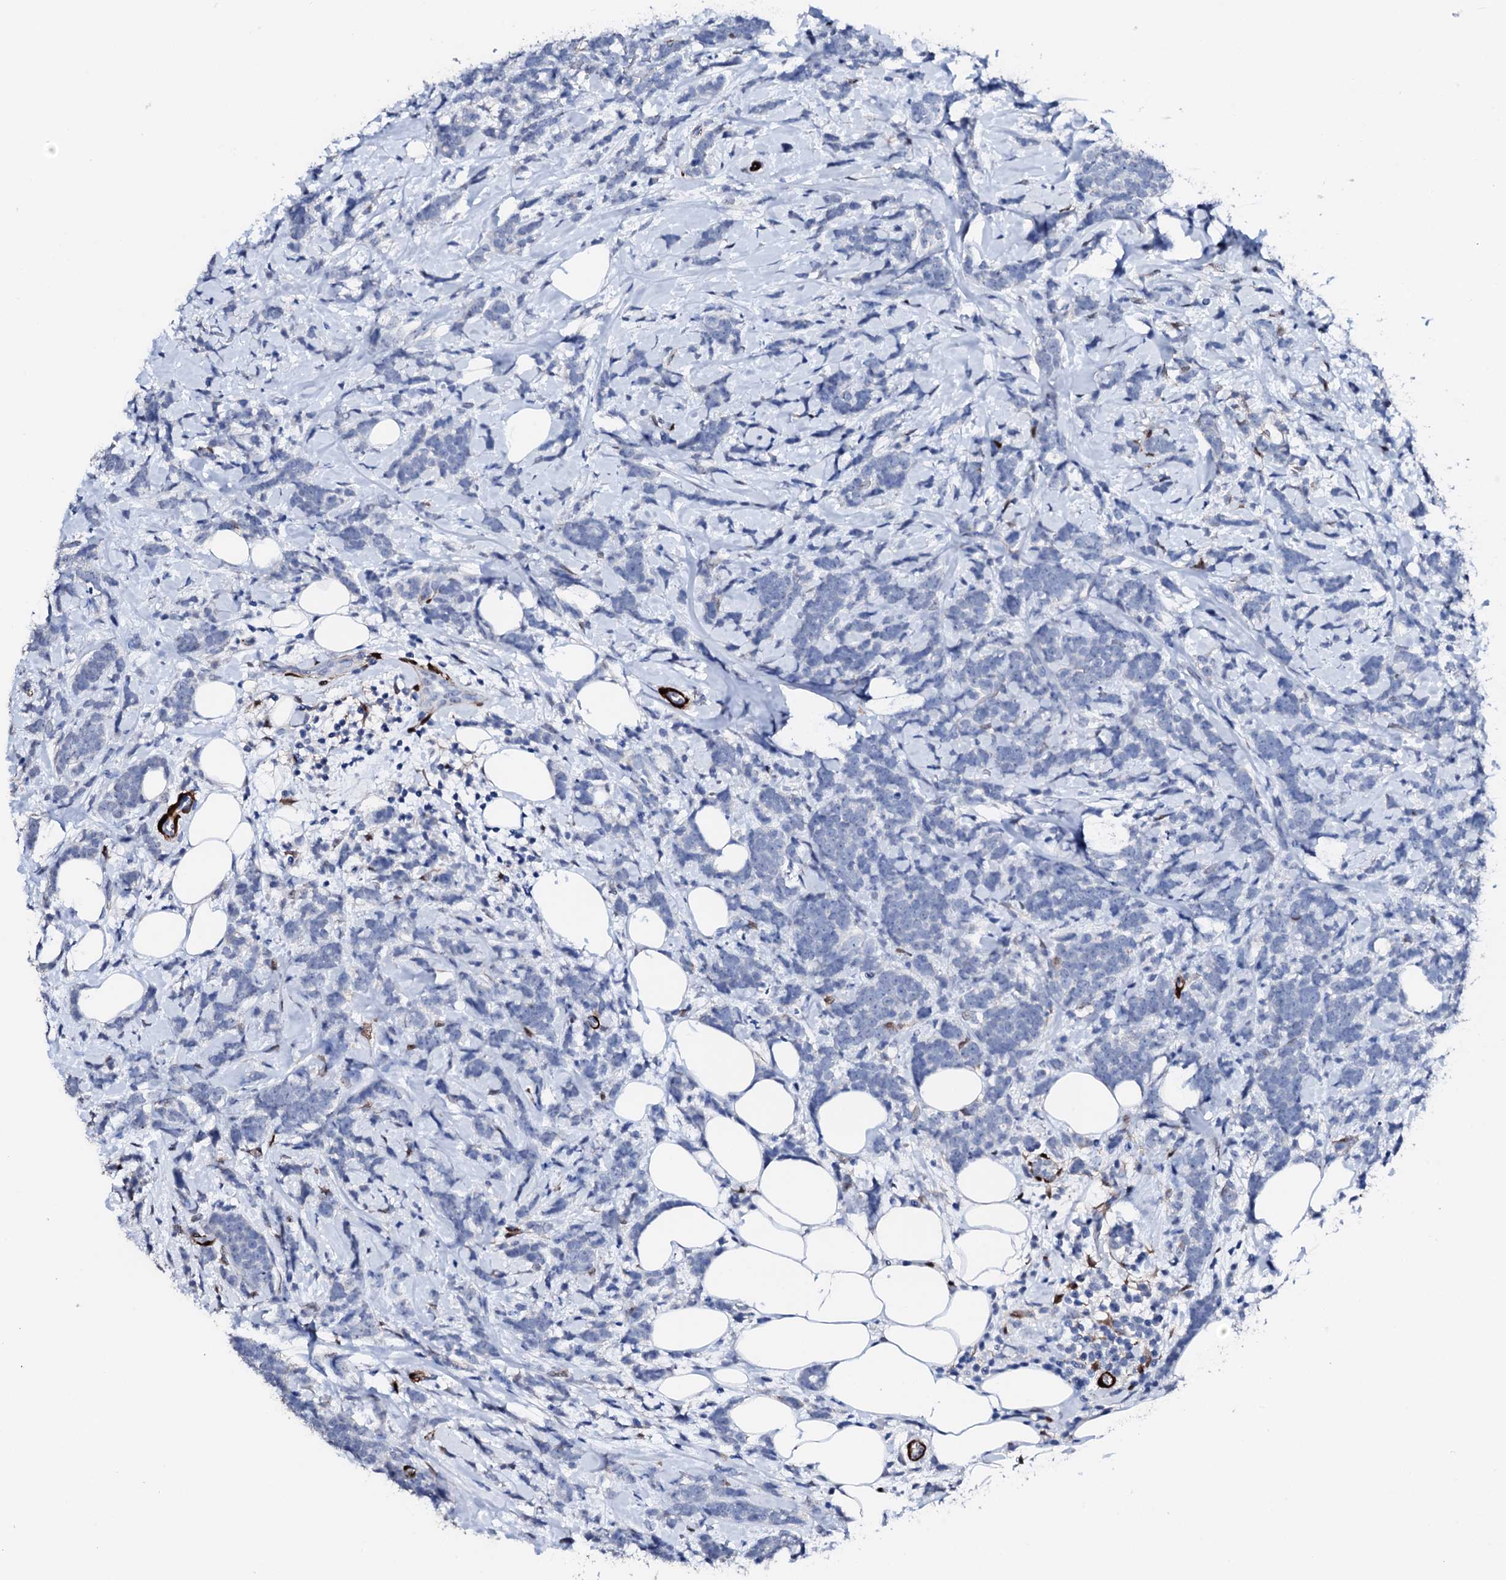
{"staining": {"intensity": "negative", "quantity": "none", "location": "none"}, "tissue": "breast cancer", "cell_type": "Tumor cells", "image_type": "cancer", "snomed": [{"axis": "morphology", "description": "Lobular carcinoma"}, {"axis": "topography", "description": "Breast"}], "caption": "DAB (3,3'-diaminobenzidine) immunohistochemical staining of lobular carcinoma (breast) reveals no significant positivity in tumor cells.", "gene": "NRIP2", "patient": {"sex": "female", "age": 58}}